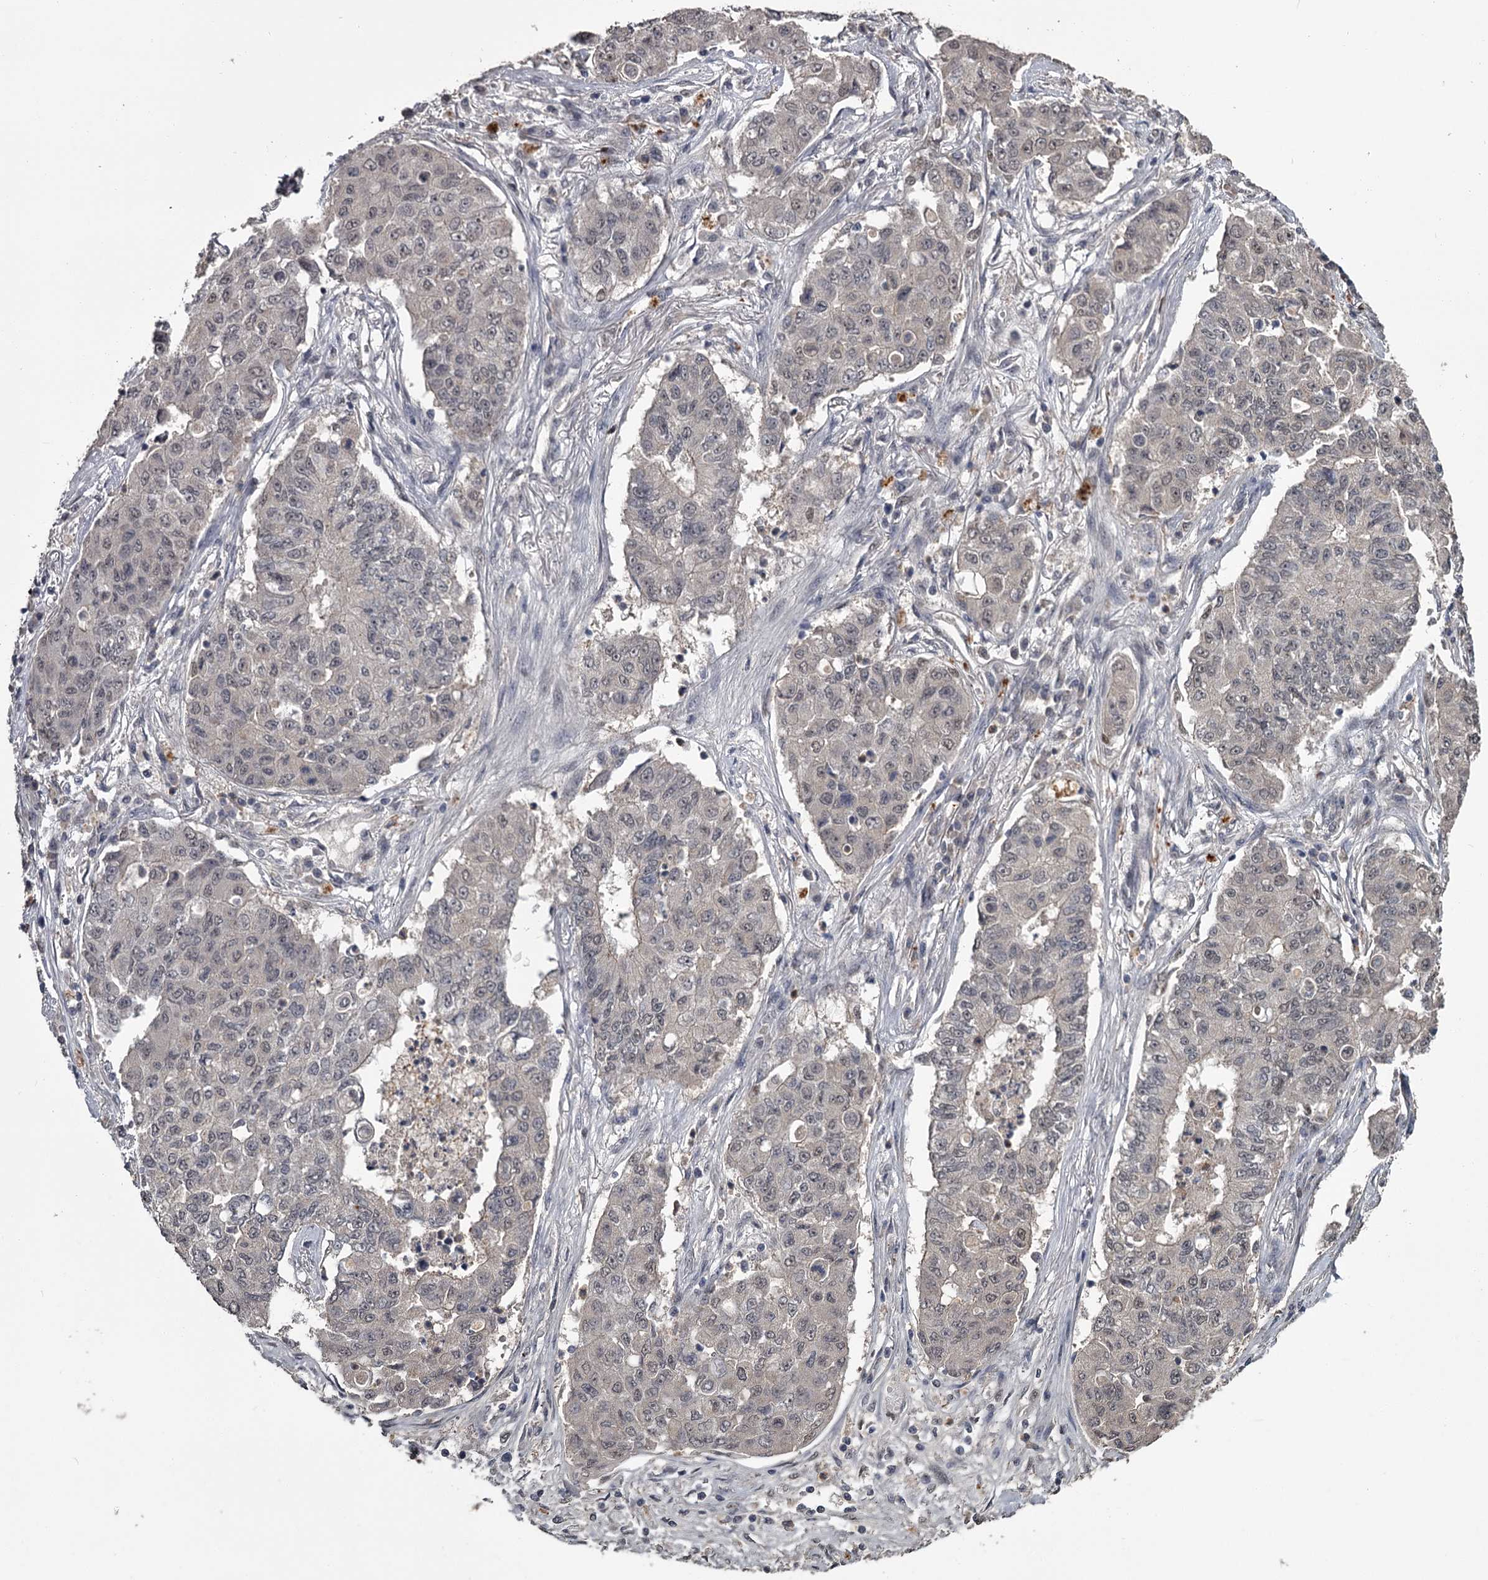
{"staining": {"intensity": "negative", "quantity": "none", "location": "none"}, "tissue": "lung cancer", "cell_type": "Tumor cells", "image_type": "cancer", "snomed": [{"axis": "morphology", "description": "Squamous cell carcinoma, NOS"}, {"axis": "topography", "description": "Lung"}], "caption": "Tumor cells show no significant protein expression in squamous cell carcinoma (lung). (DAB (3,3'-diaminobenzidine) immunohistochemistry, high magnification).", "gene": "PRPF40B", "patient": {"sex": "male", "age": 74}}